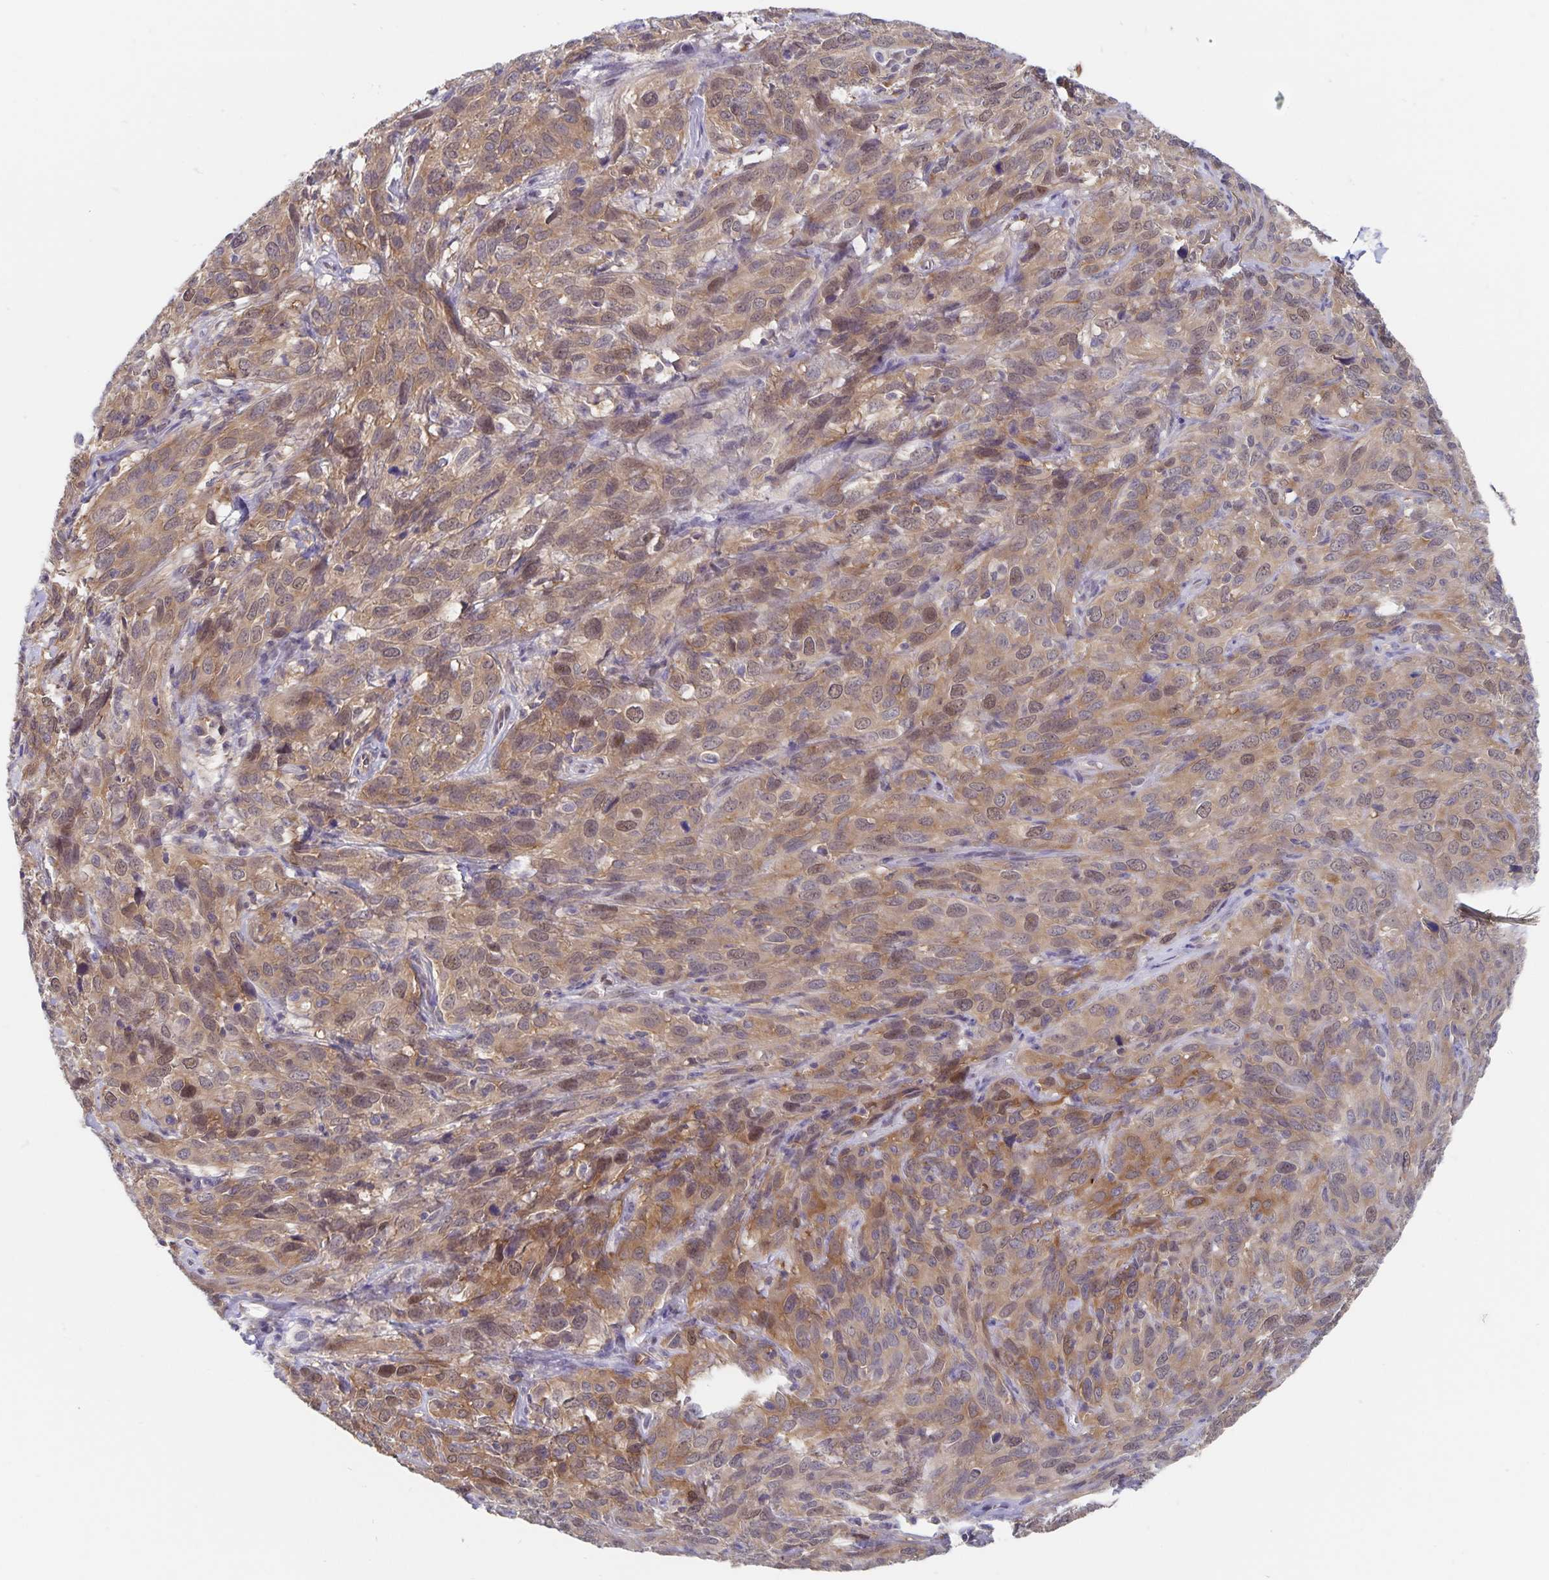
{"staining": {"intensity": "moderate", "quantity": ">75%", "location": "cytoplasmic/membranous,nuclear"}, "tissue": "cervical cancer", "cell_type": "Tumor cells", "image_type": "cancer", "snomed": [{"axis": "morphology", "description": "Squamous cell carcinoma, NOS"}, {"axis": "topography", "description": "Cervix"}], "caption": "A brown stain labels moderate cytoplasmic/membranous and nuclear positivity of a protein in cervical cancer (squamous cell carcinoma) tumor cells. (DAB IHC, brown staining for protein, blue staining for nuclei).", "gene": "BAG6", "patient": {"sex": "female", "age": 51}}